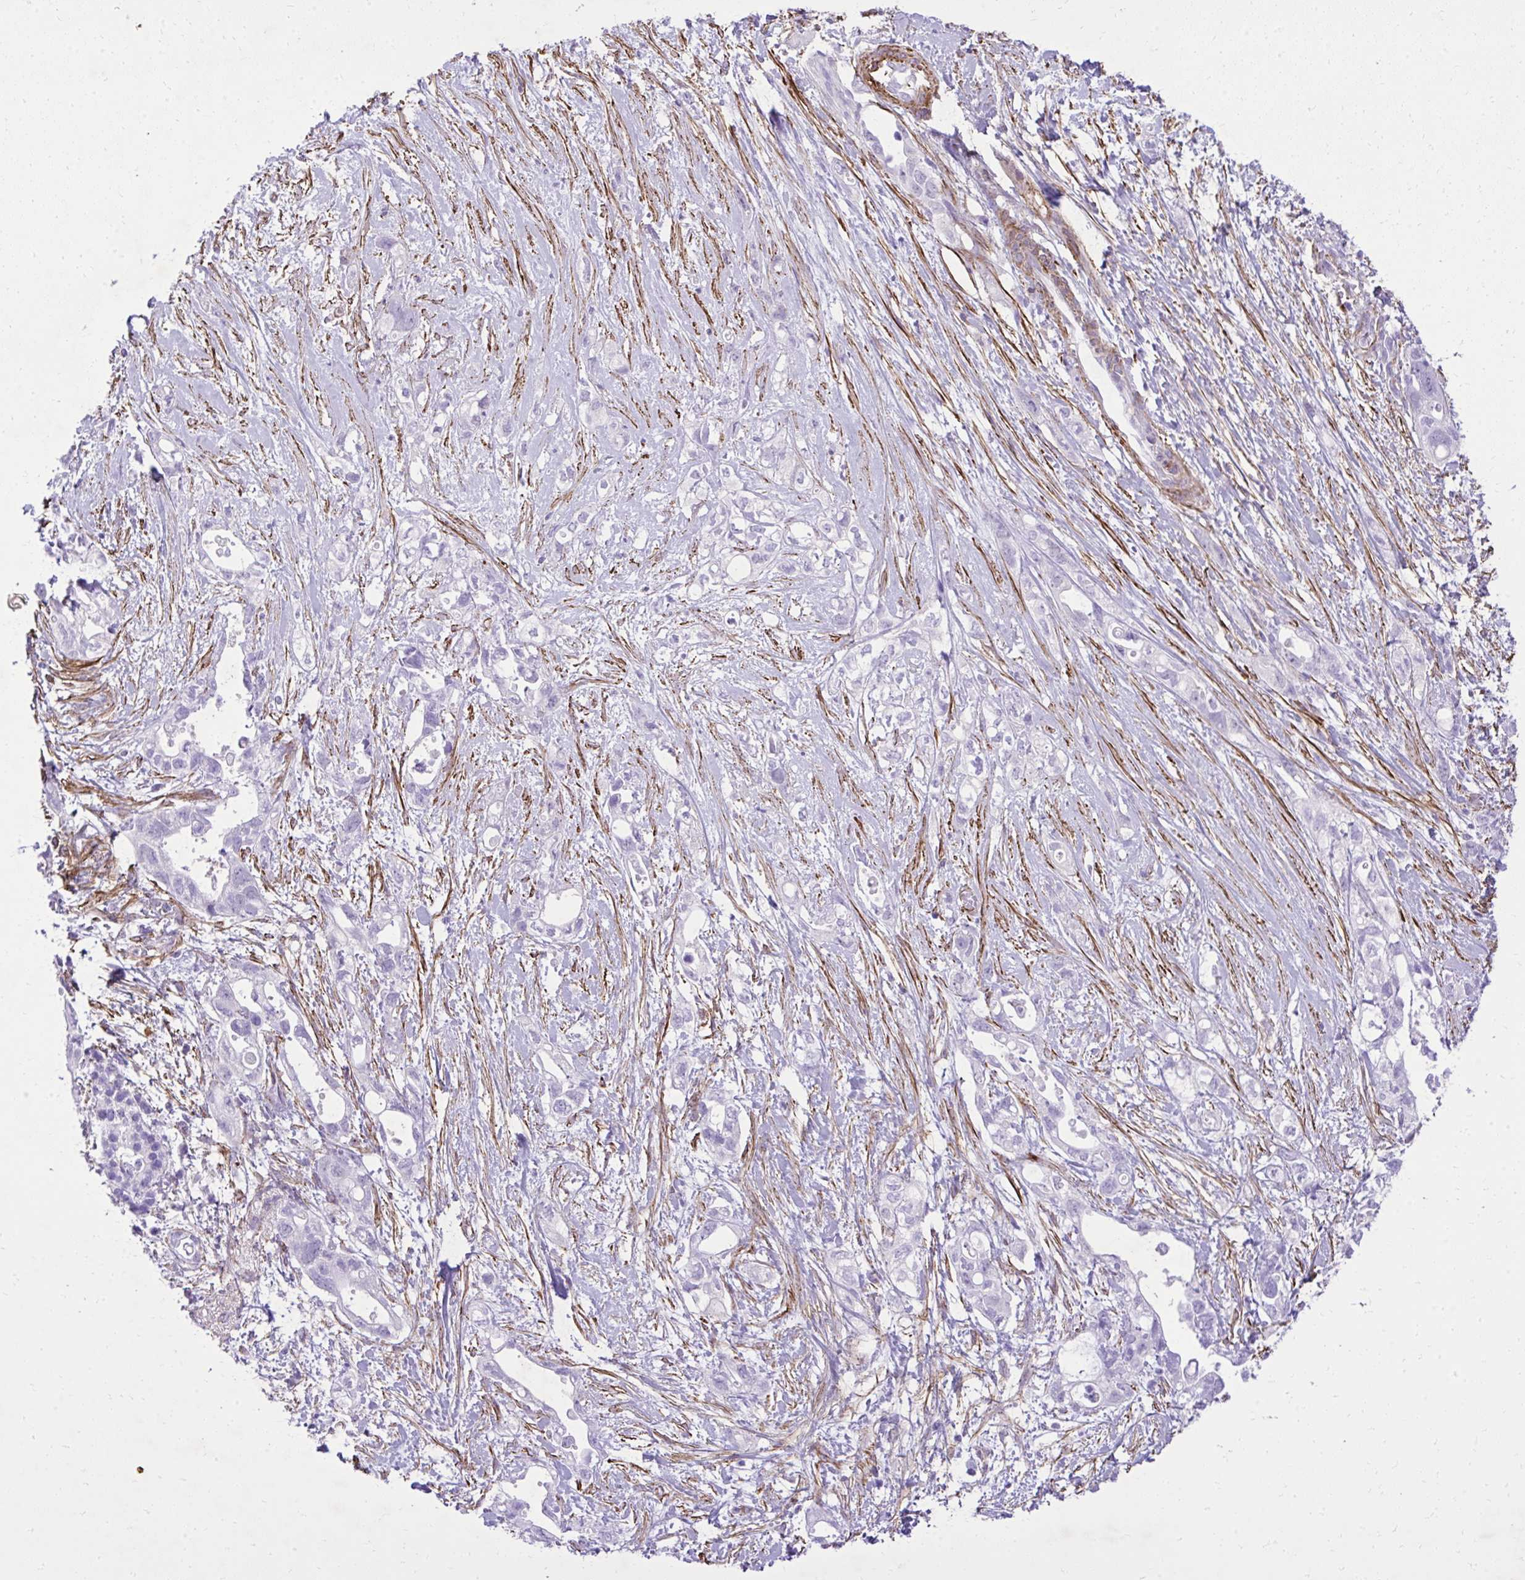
{"staining": {"intensity": "negative", "quantity": "none", "location": "none"}, "tissue": "pancreatic cancer", "cell_type": "Tumor cells", "image_type": "cancer", "snomed": [{"axis": "morphology", "description": "Adenocarcinoma, NOS"}, {"axis": "topography", "description": "Pancreas"}], "caption": "Pancreatic cancer (adenocarcinoma) was stained to show a protein in brown. There is no significant positivity in tumor cells.", "gene": "PITPNM3", "patient": {"sex": "female", "age": 72}}